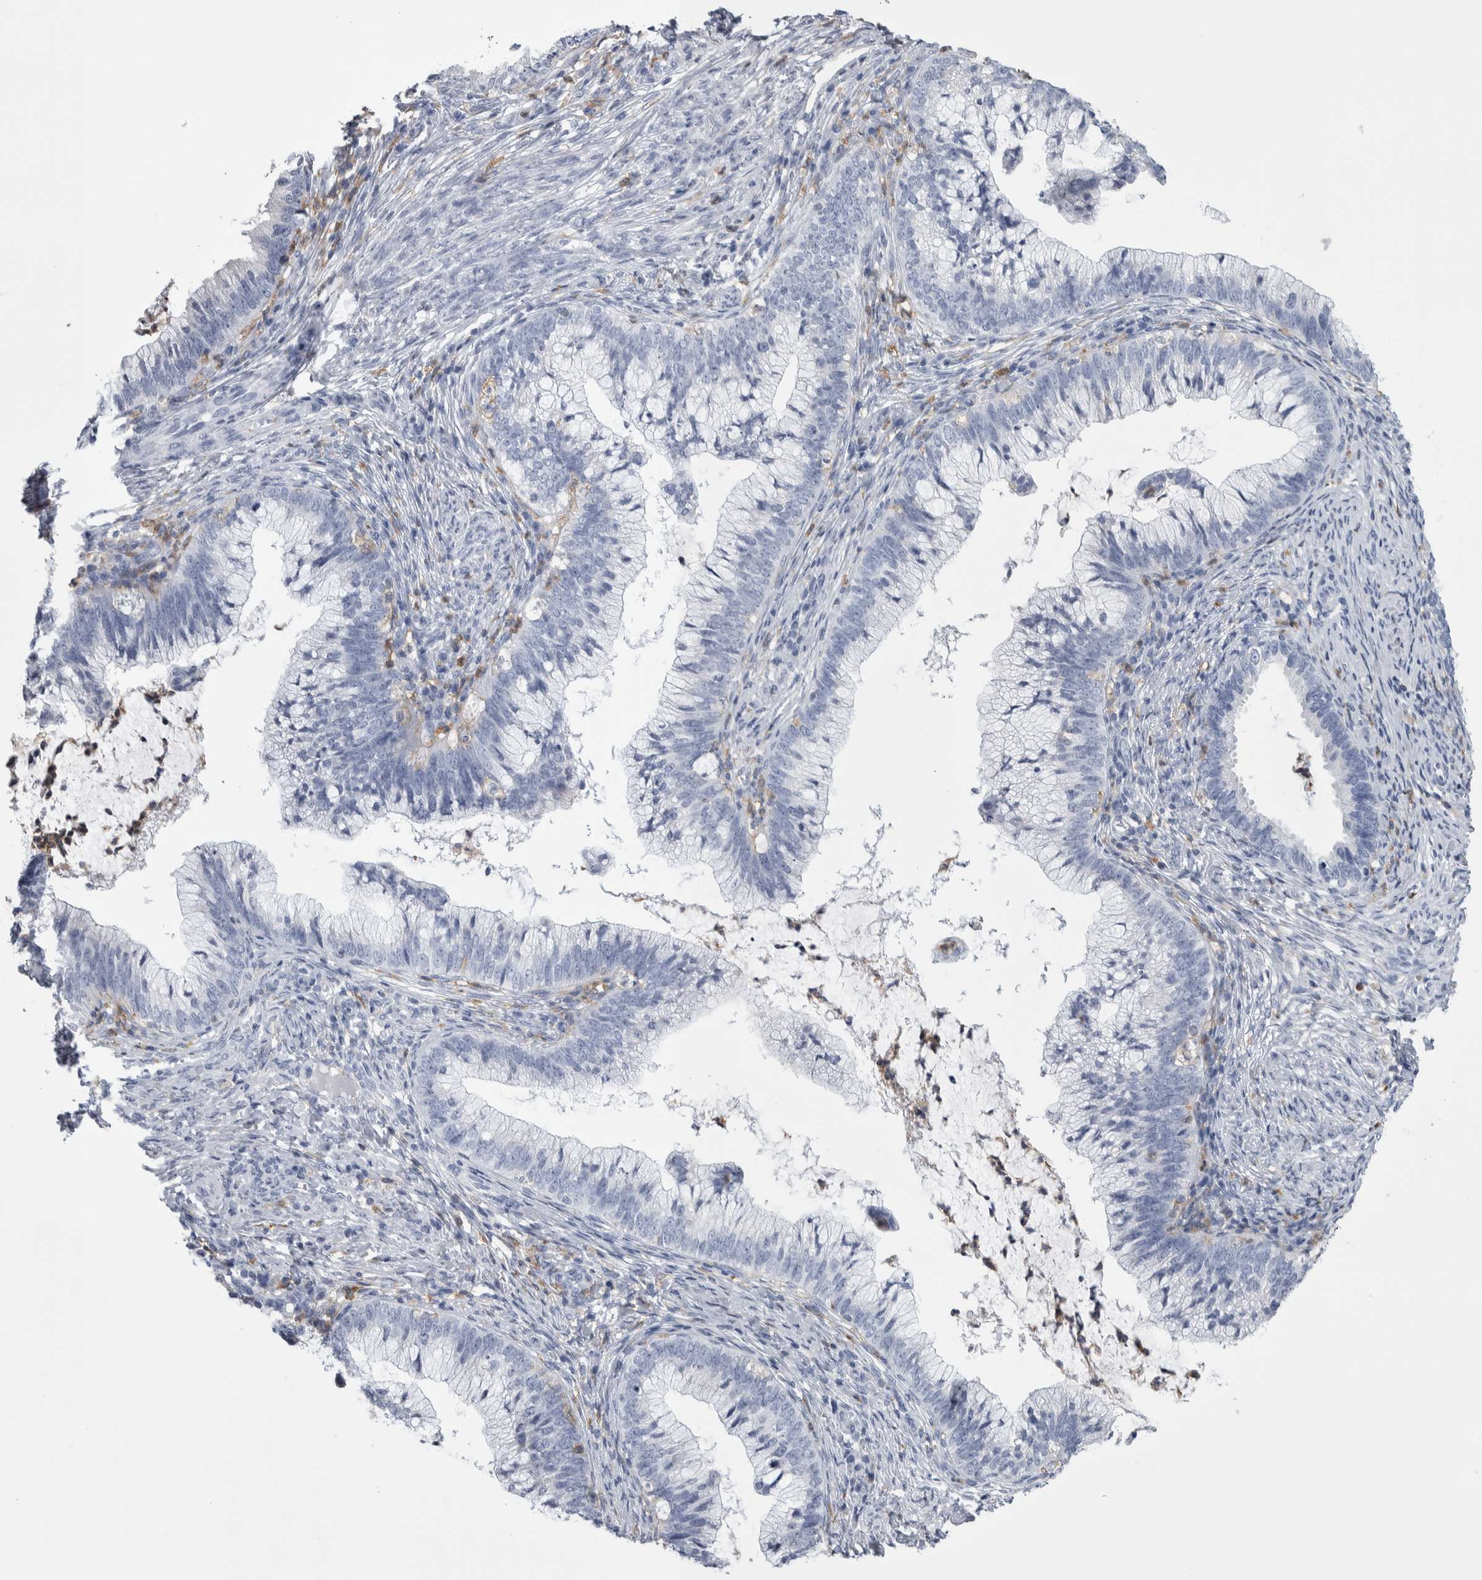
{"staining": {"intensity": "negative", "quantity": "none", "location": "none"}, "tissue": "cervical cancer", "cell_type": "Tumor cells", "image_type": "cancer", "snomed": [{"axis": "morphology", "description": "Adenocarcinoma, NOS"}, {"axis": "topography", "description": "Cervix"}], "caption": "The histopathology image demonstrates no staining of tumor cells in cervical cancer. The staining was performed using DAB to visualize the protein expression in brown, while the nuclei were stained in blue with hematoxylin (Magnification: 20x).", "gene": "SKAP2", "patient": {"sex": "female", "age": 36}}